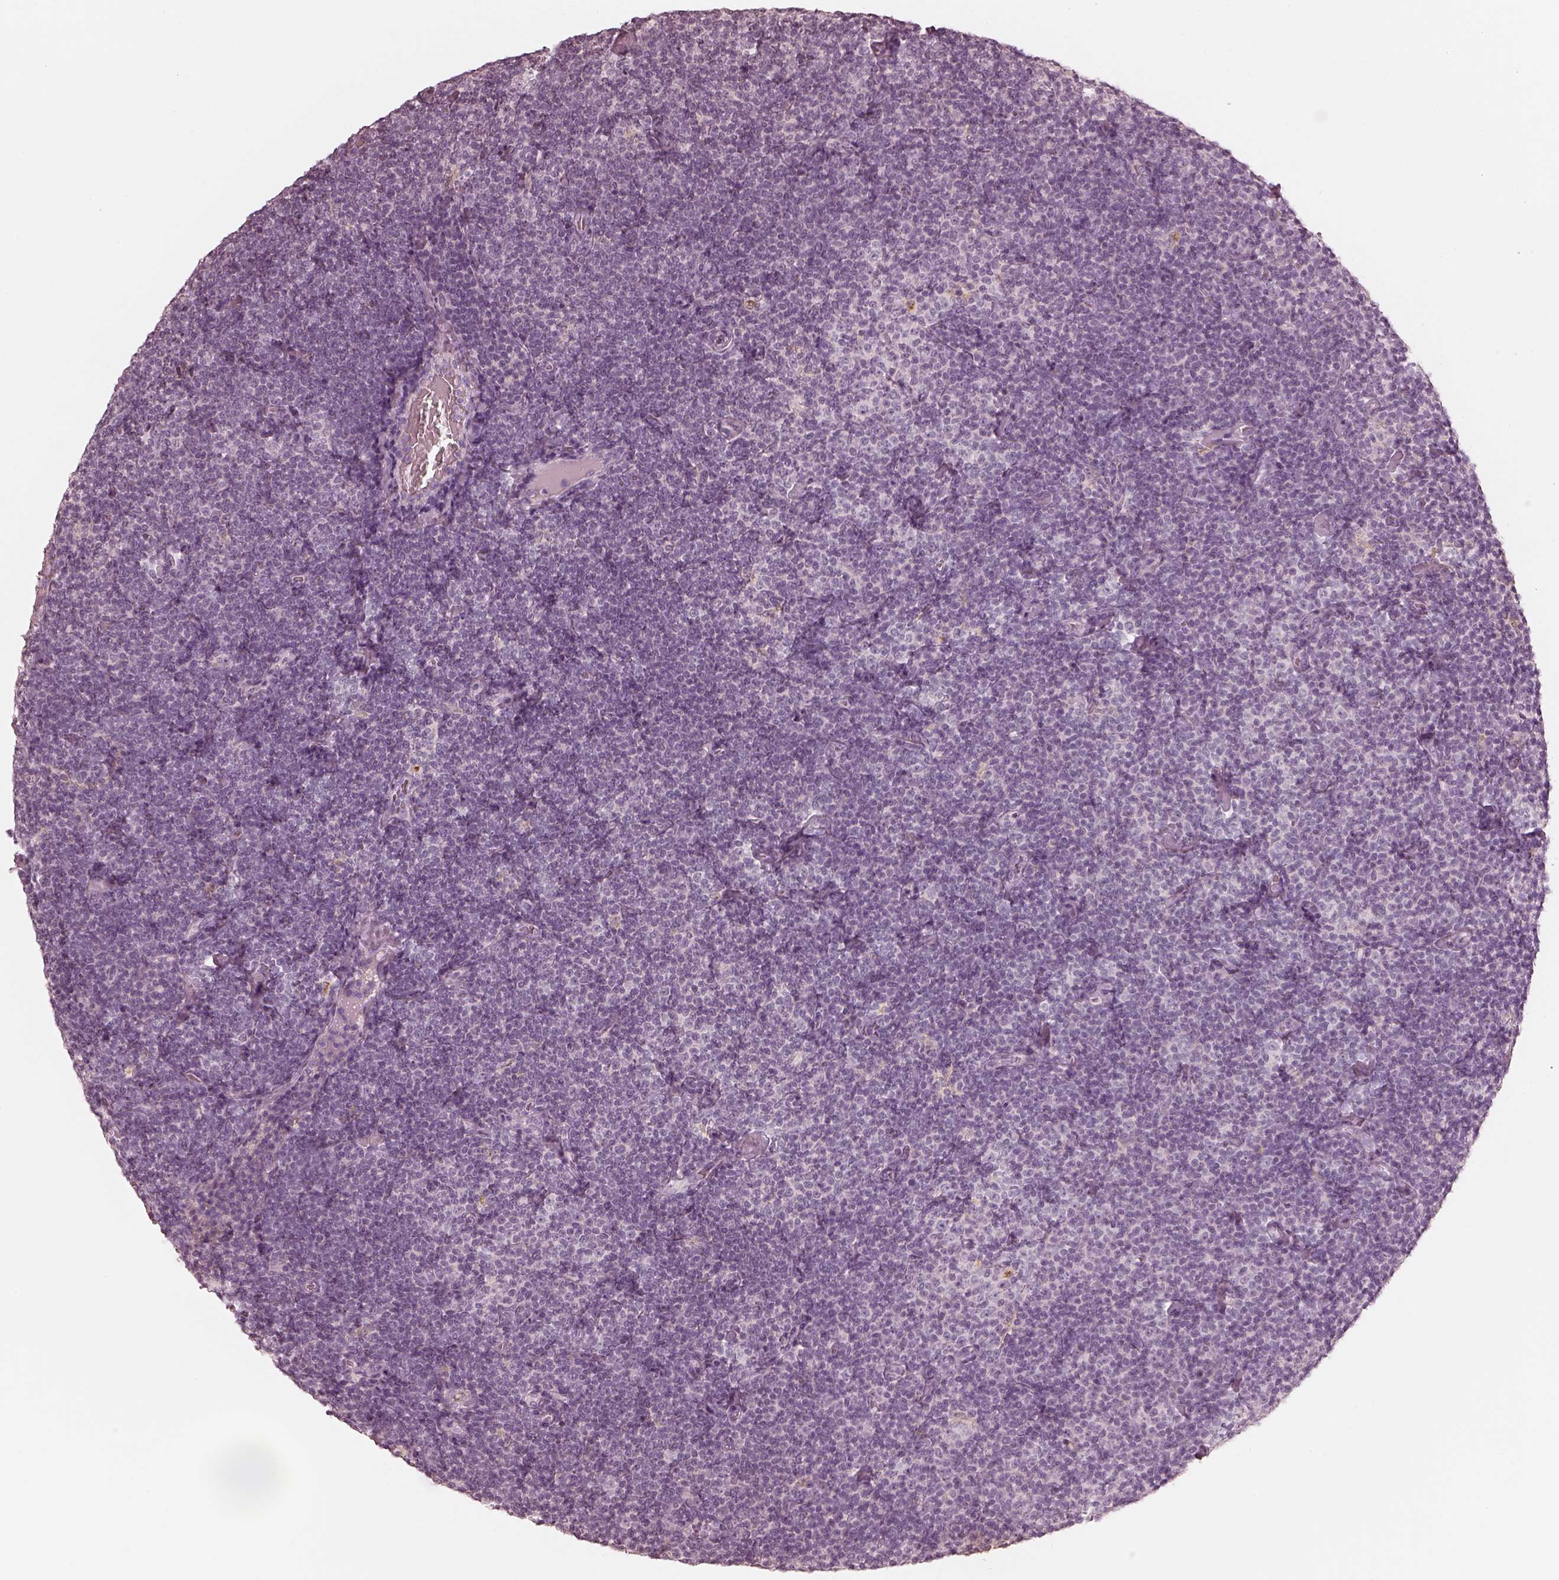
{"staining": {"intensity": "negative", "quantity": "none", "location": "none"}, "tissue": "lymphoma", "cell_type": "Tumor cells", "image_type": "cancer", "snomed": [{"axis": "morphology", "description": "Malignant lymphoma, non-Hodgkin's type, Low grade"}, {"axis": "topography", "description": "Lymph node"}], "caption": "Lymphoma was stained to show a protein in brown. There is no significant expression in tumor cells.", "gene": "CALR3", "patient": {"sex": "male", "age": 81}}